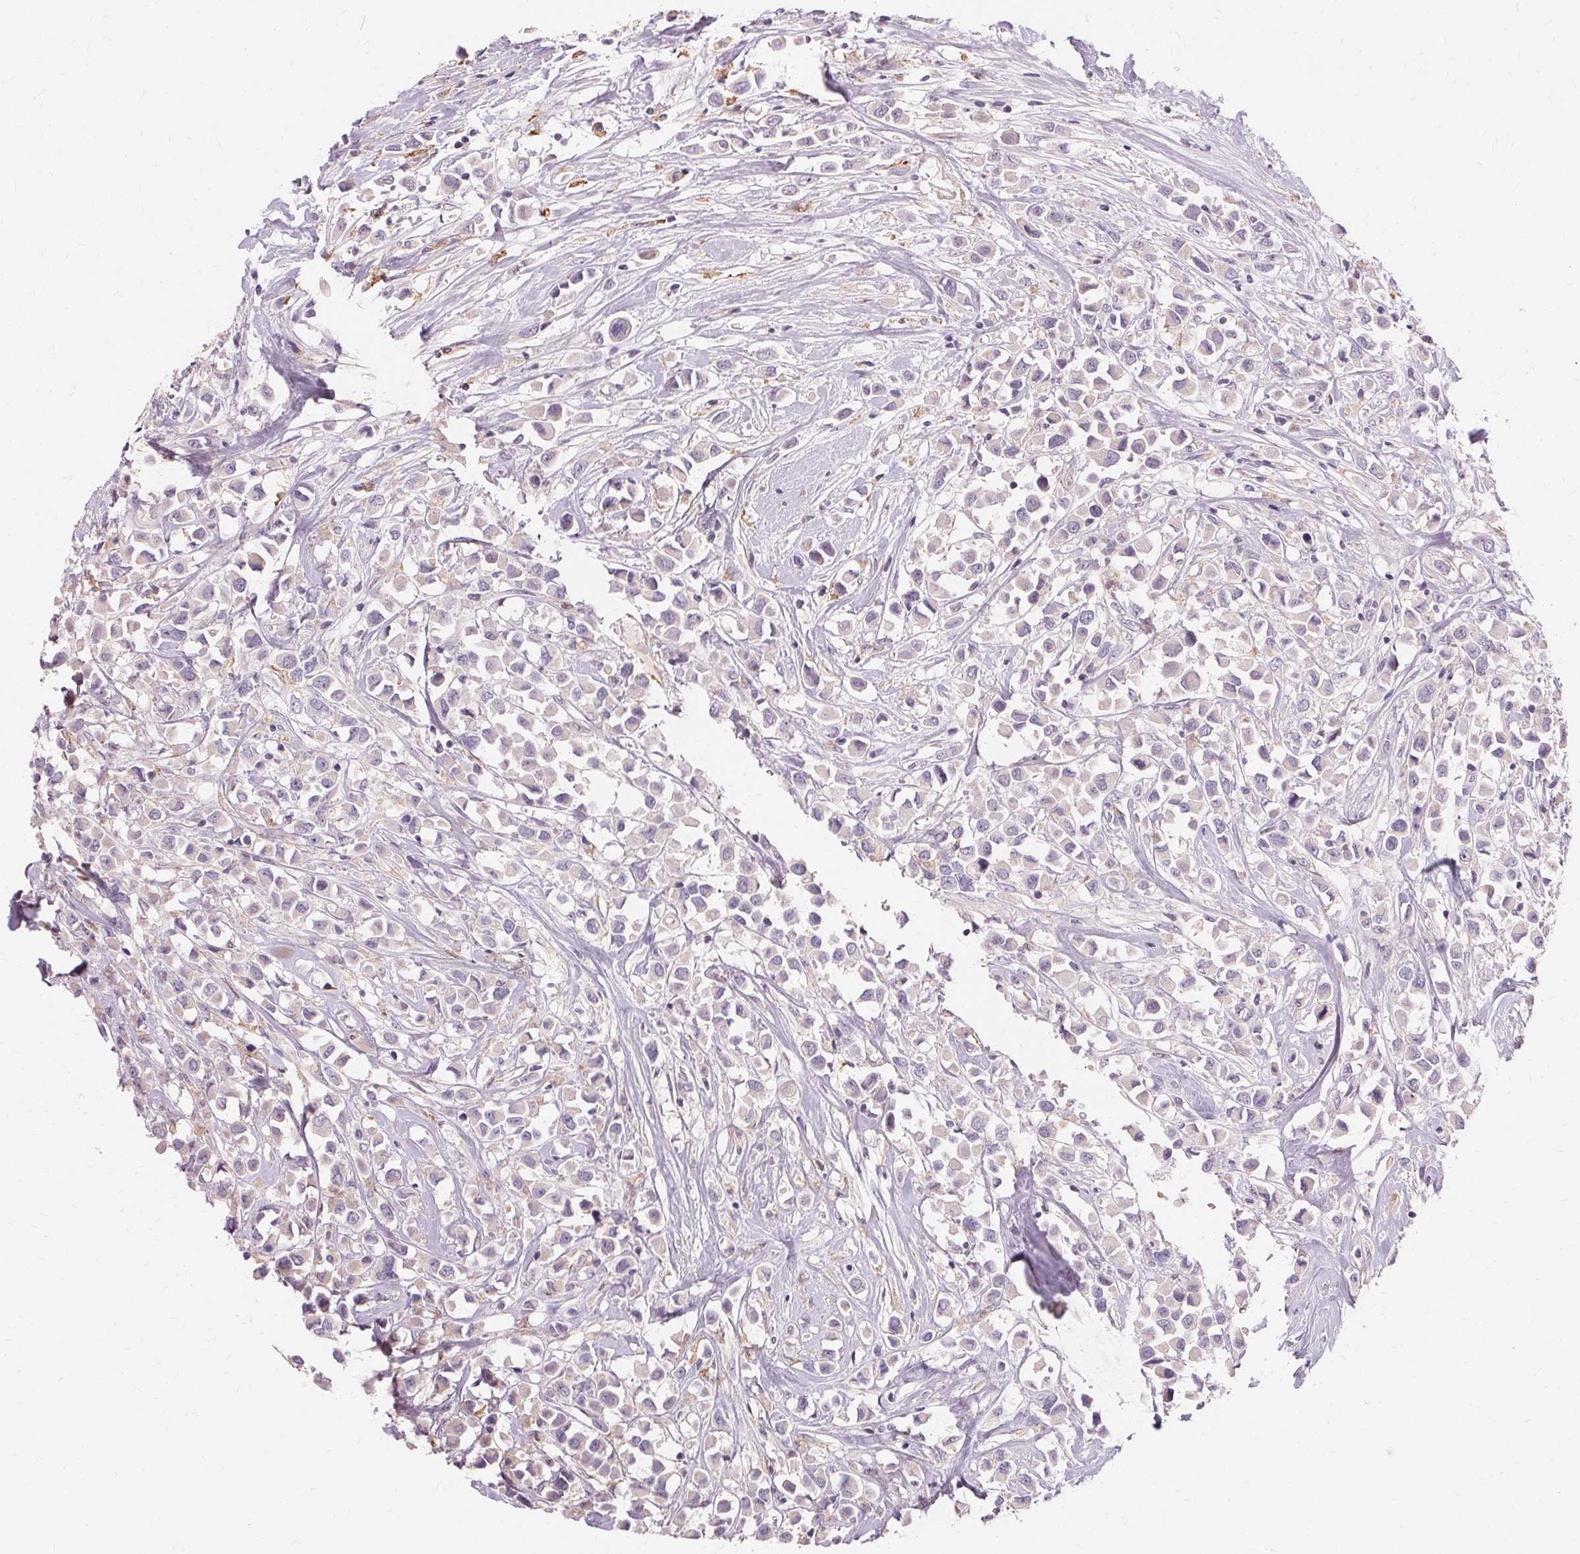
{"staining": {"intensity": "negative", "quantity": "none", "location": "none"}, "tissue": "breast cancer", "cell_type": "Tumor cells", "image_type": "cancer", "snomed": [{"axis": "morphology", "description": "Duct carcinoma"}, {"axis": "topography", "description": "Breast"}], "caption": "A high-resolution photomicrograph shows immunohistochemistry staining of breast cancer, which displays no significant staining in tumor cells. The staining was performed using DAB (3,3'-diaminobenzidine) to visualize the protein expression in brown, while the nuclei were stained in blue with hematoxylin (Magnification: 20x).", "gene": "IFNGR1", "patient": {"sex": "female", "age": 61}}